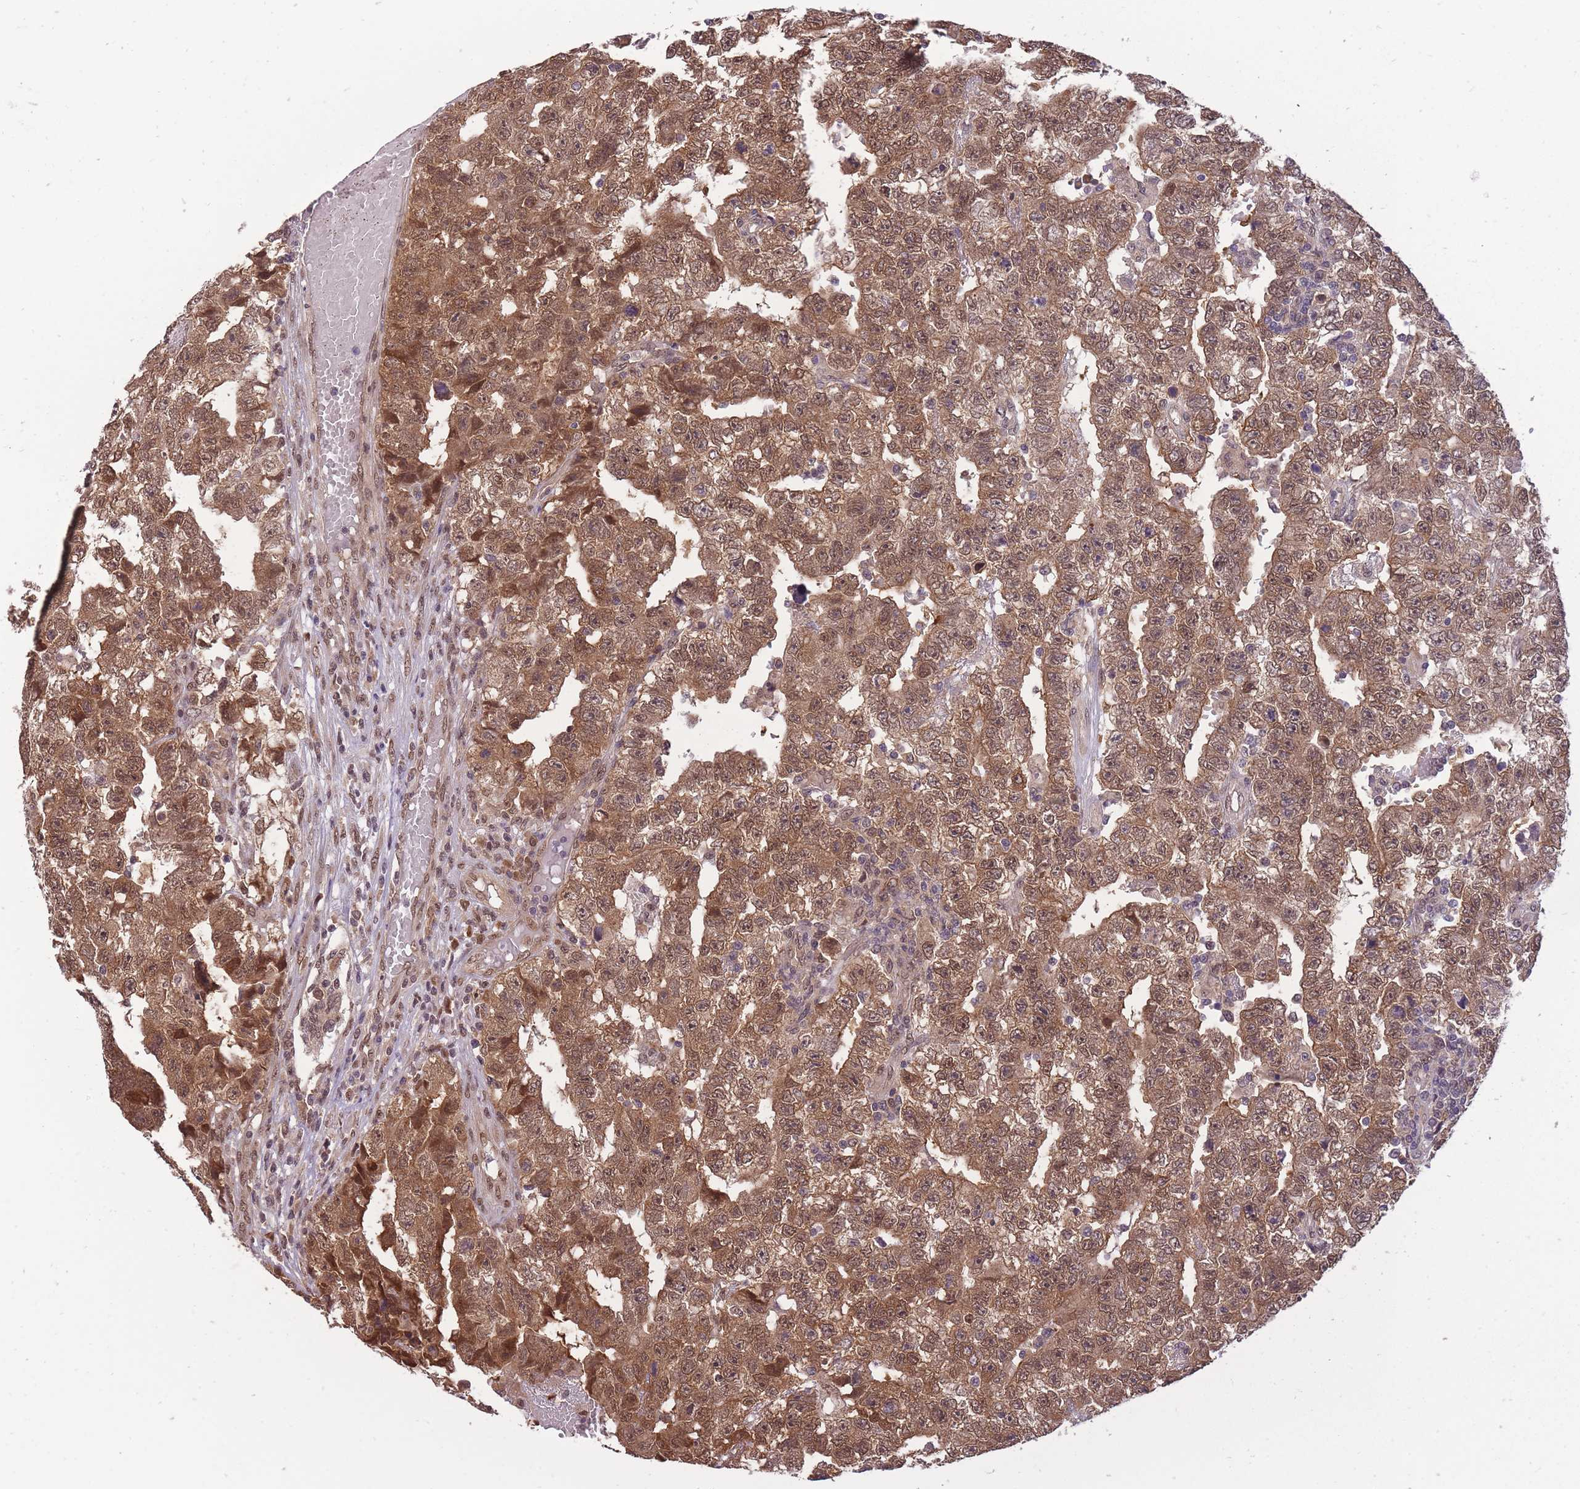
{"staining": {"intensity": "moderate", "quantity": ">75%", "location": "cytoplasmic/membranous,nuclear"}, "tissue": "testis cancer", "cell_type": "Tumor cells", "image_type": "cancer", "snomed": [{"axis": "morphology", "description": "Carcinoma, Embryonal, NOS"}, {"axis": "topography", "description": "Testis"}], "caption": "Immunohistochemistry (IHC) (DAB (3,3'-diaminobenzidine)) staining of human testis cancer displays moderate cytoplasmic/membranous and nuclear protein staining in about >75% of tumor cells. The staining is performed using DAB brown chromogen to label protein expression. The nuclei are counter-stained blue using hematoxylin.", "gene": "CDIP1", "patient": {"sex": "male", "age": 25}}